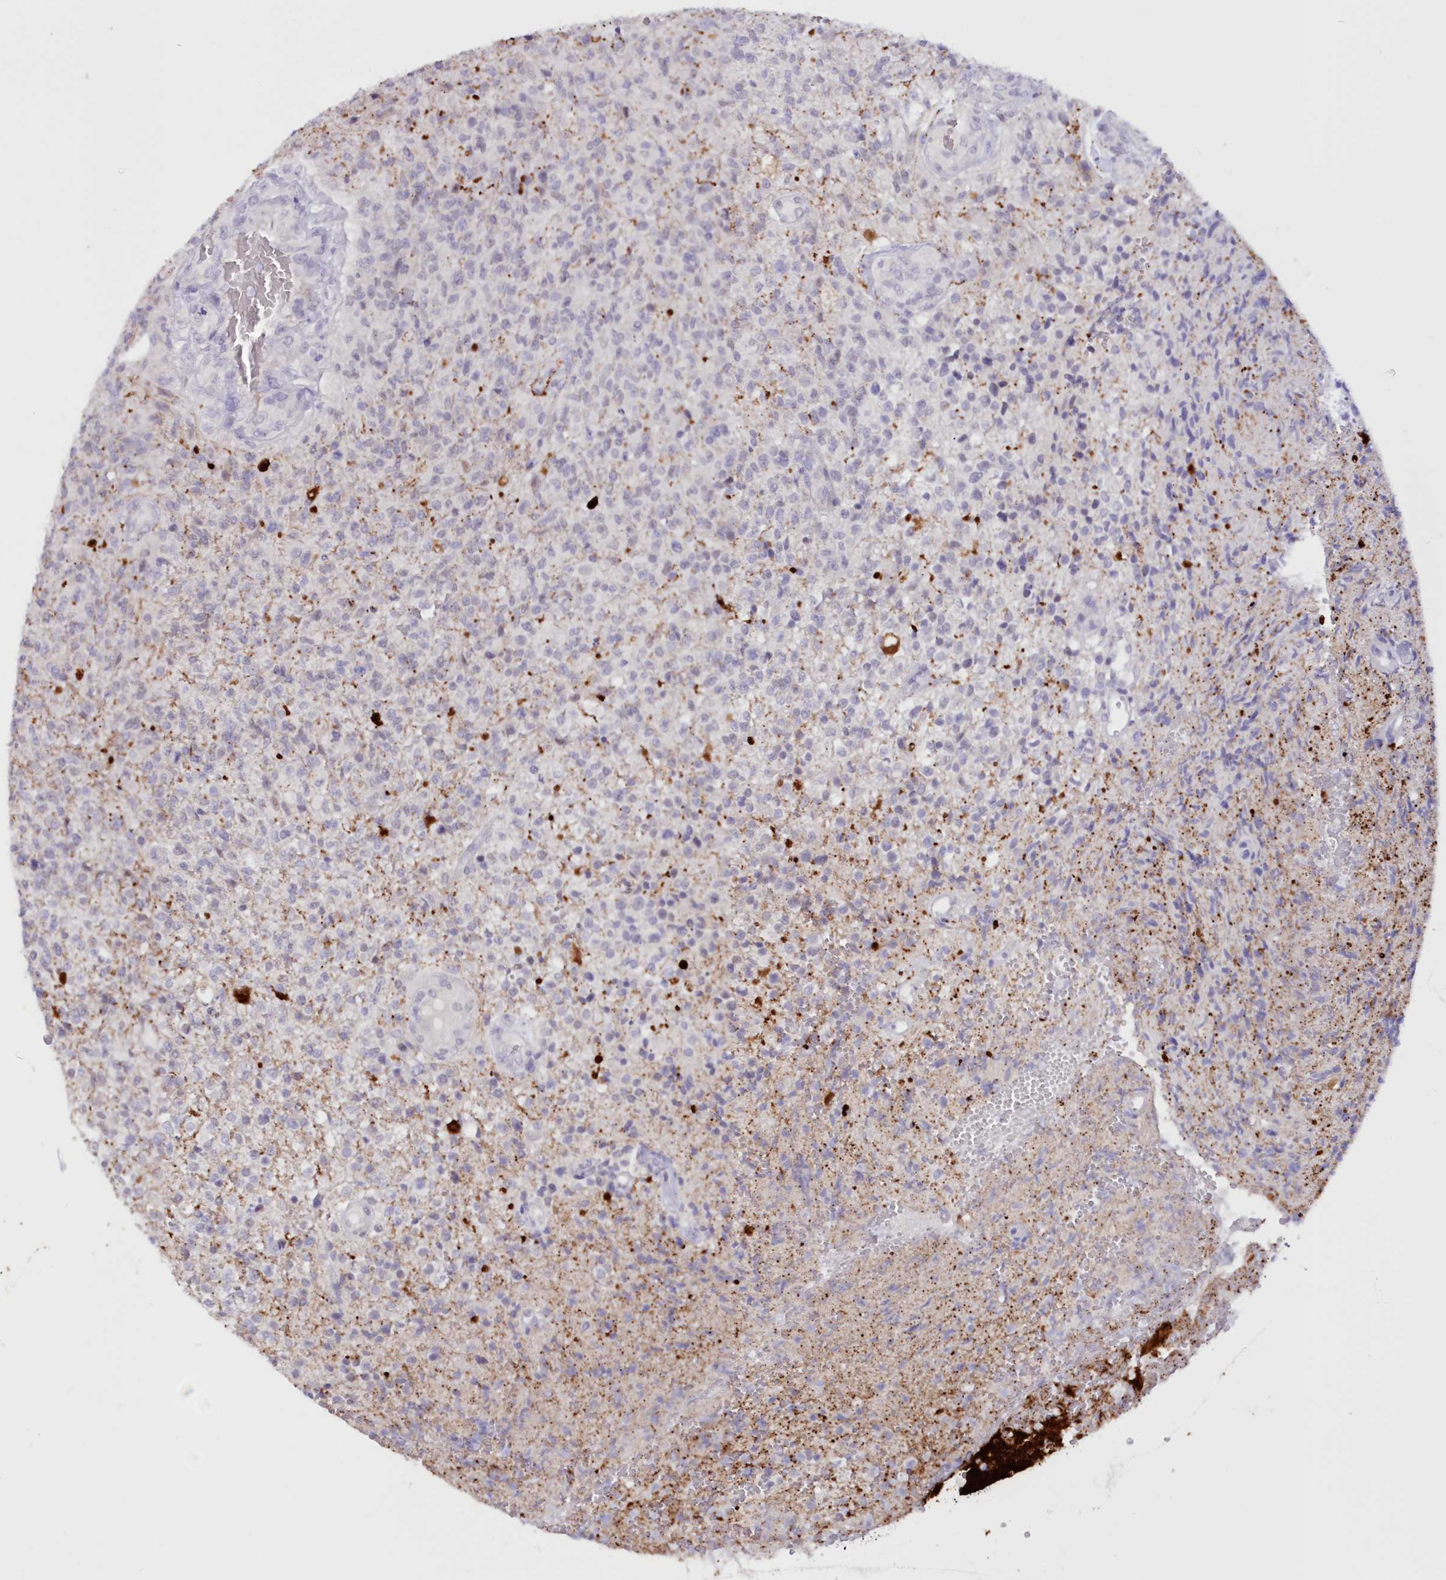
{"staining": {"intensity": "negative", "quantity": "none", "location": "none"}, "tissue": "glioma", "cell_type": "Tumor cells", "image_type": "cancer", "snomed": [{"axis": "morphology", "description": "Glioma, malignant, High grade"}, {"axis": "topography", "description": "Brain"}], "caption": "Immunohistochemistry (IHC) photomicrograph of neoplastic tissue: human high-grade glioma (malignant) stained with DAB displays no significant protein expression in tumor cells. Brightfield microscopy of immunohistochemistry stained with DAB (3,3'-diaminobenzidine) (brown) and hematoxylin (blue), captured at high magnification.", "gene": "SNED1", "patient": {"sex": "male", "age": 56}}